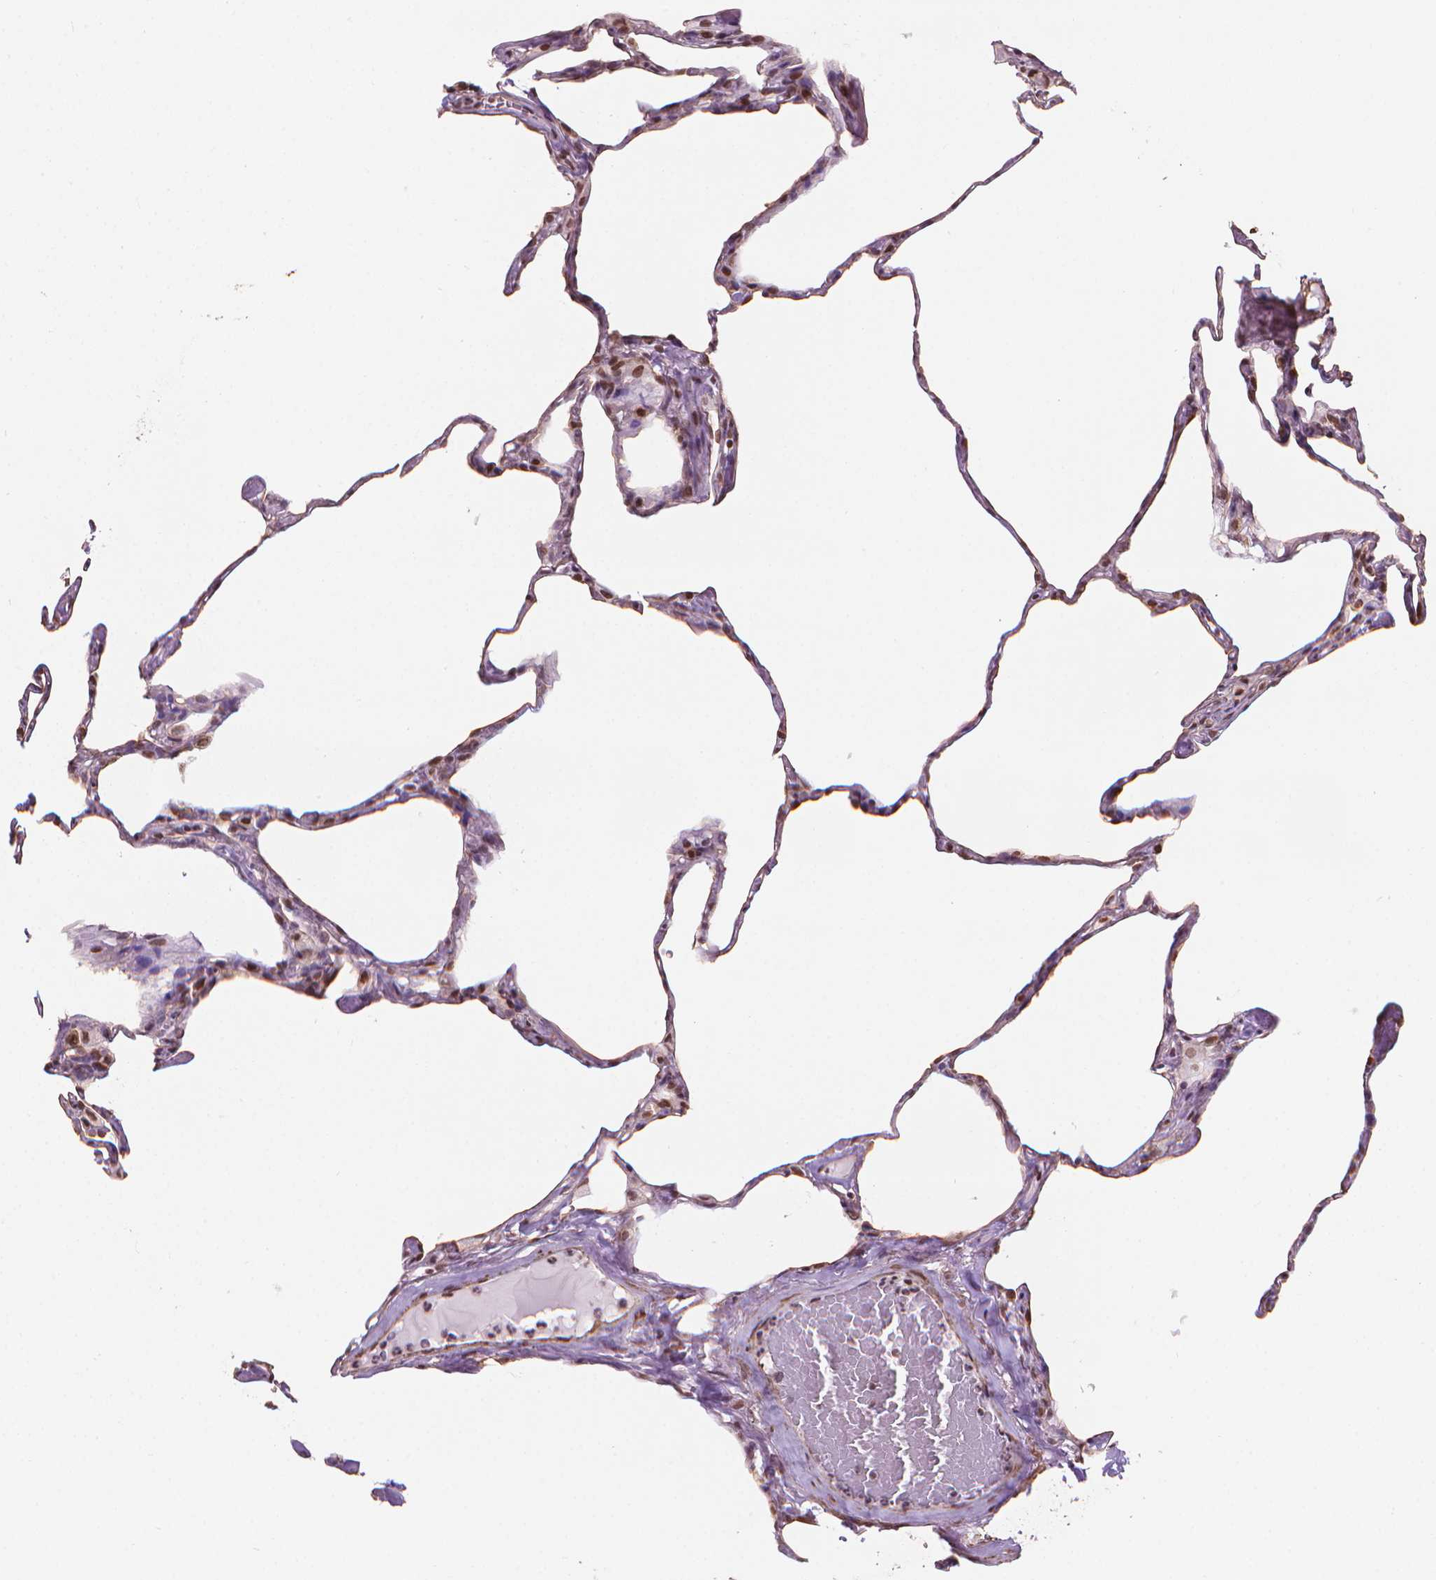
{"staining": {"intensity": "moderate", "quantity": "25%-75%", "location": "nuclear"}, "tissue": "lung", "cell_type": "Alveolar cells", "image_type": "normal", "snomed": [{"axis": "morphology", "description": "Normal tissue, NOS"}, {"axis": "topography", "description": "Lung"}], "caption": "Brown immunohistochemical staining in unremarkable lung exhibits moderate nuclear expression in approximately 25%-75% of alveolar cells.", "gene": "HOXD4", "patient": {"sex": "male", "age": 65}}